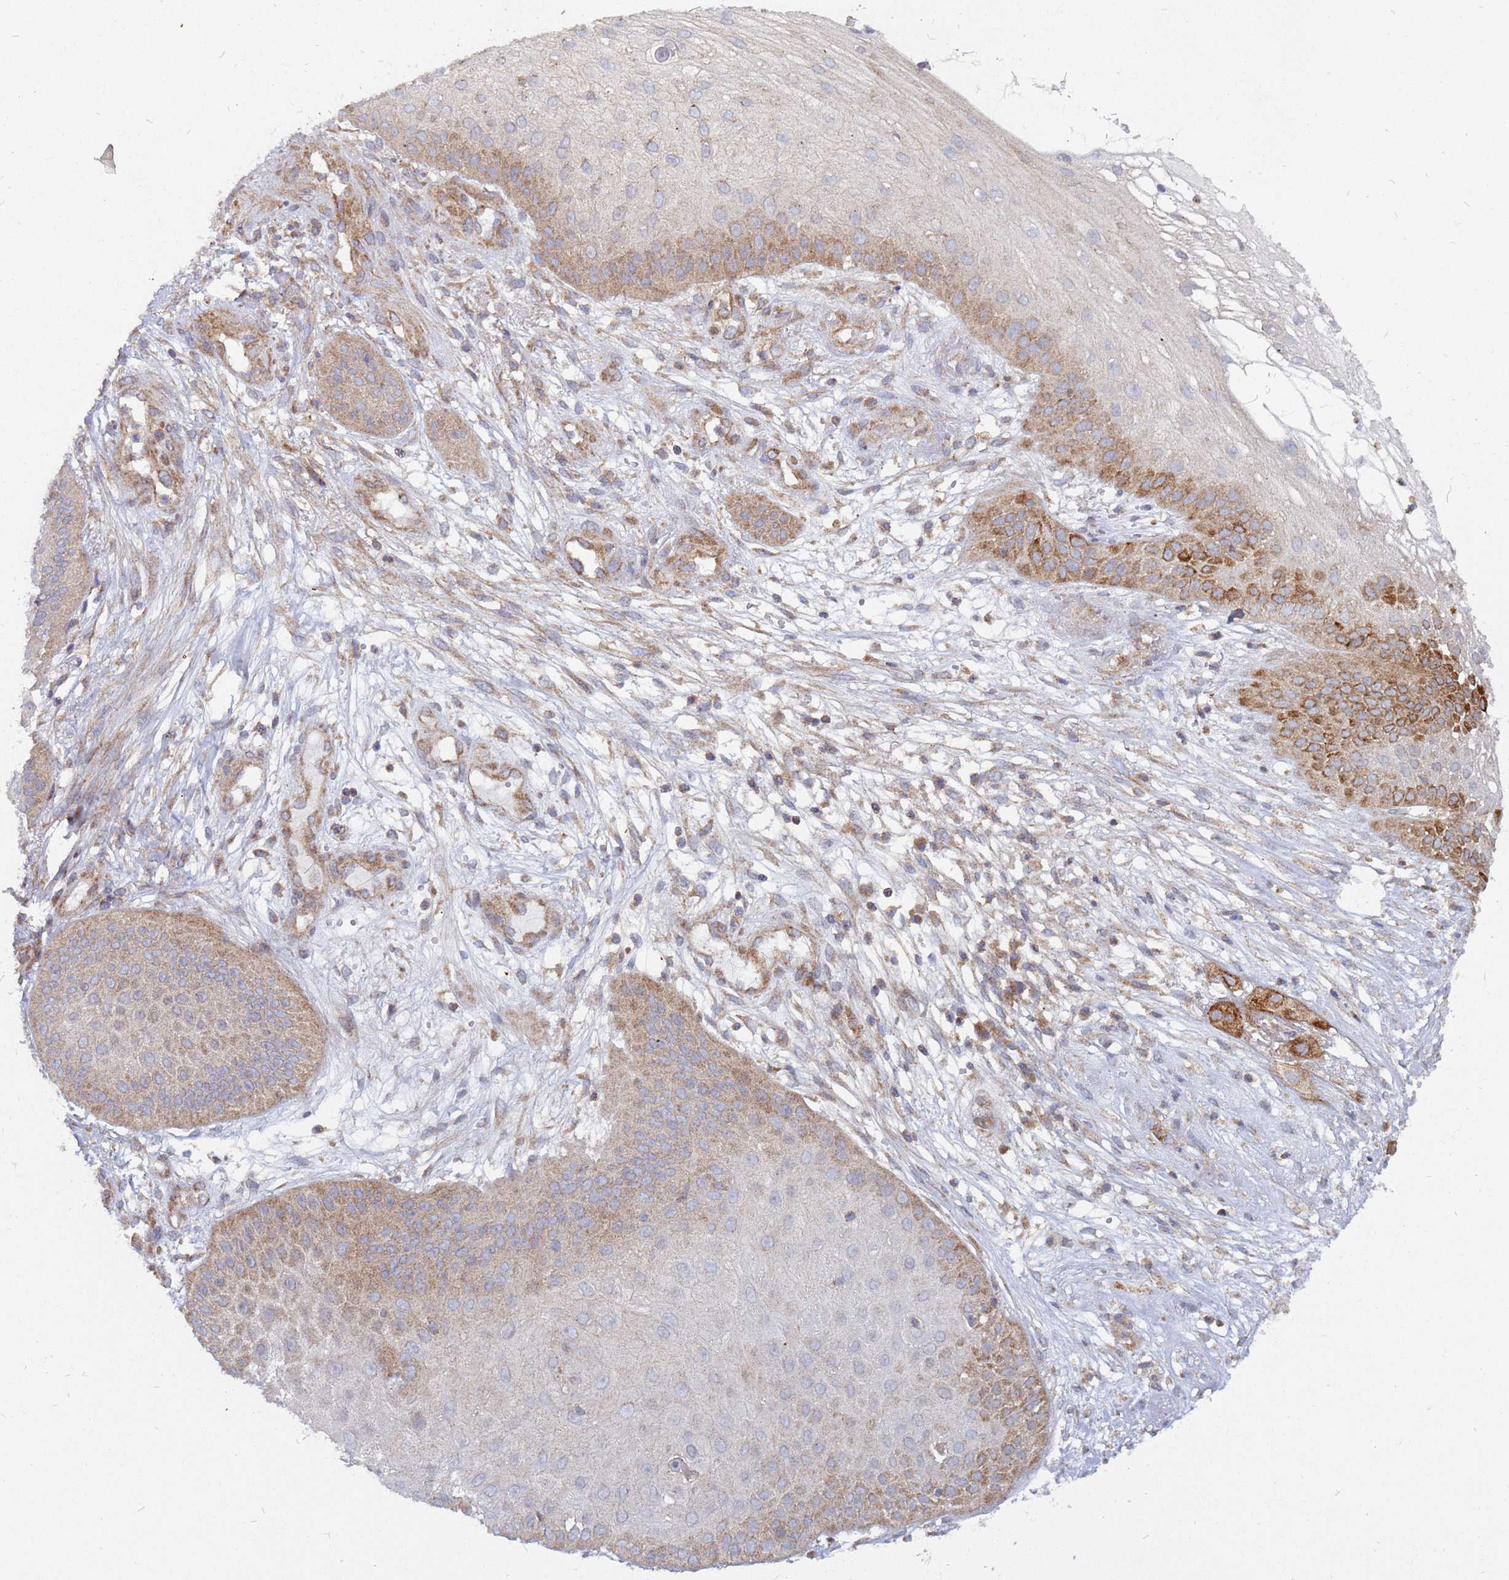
{"staining": {"intensity": "weak", "quantity": "25%-75%", "location": "cytoplasmic/membranous"}, "tissue": "skin cancer", "cell_type": "Tumor cells", "image_type": "cancer", "snomed": [{"axis": "morphology", "description": "Squamous cell carcinoma, NOS"}, {"axis": "topography", "description": "Skin"}], "caption": "Protein expression by immunohistochemistry displays weak cytoplasmic/membranous expression in approximately 25%-75% of tumor cells in skin cancer.", "gene": "CDC34", "patient": {"sex": "male", "age": 70}}